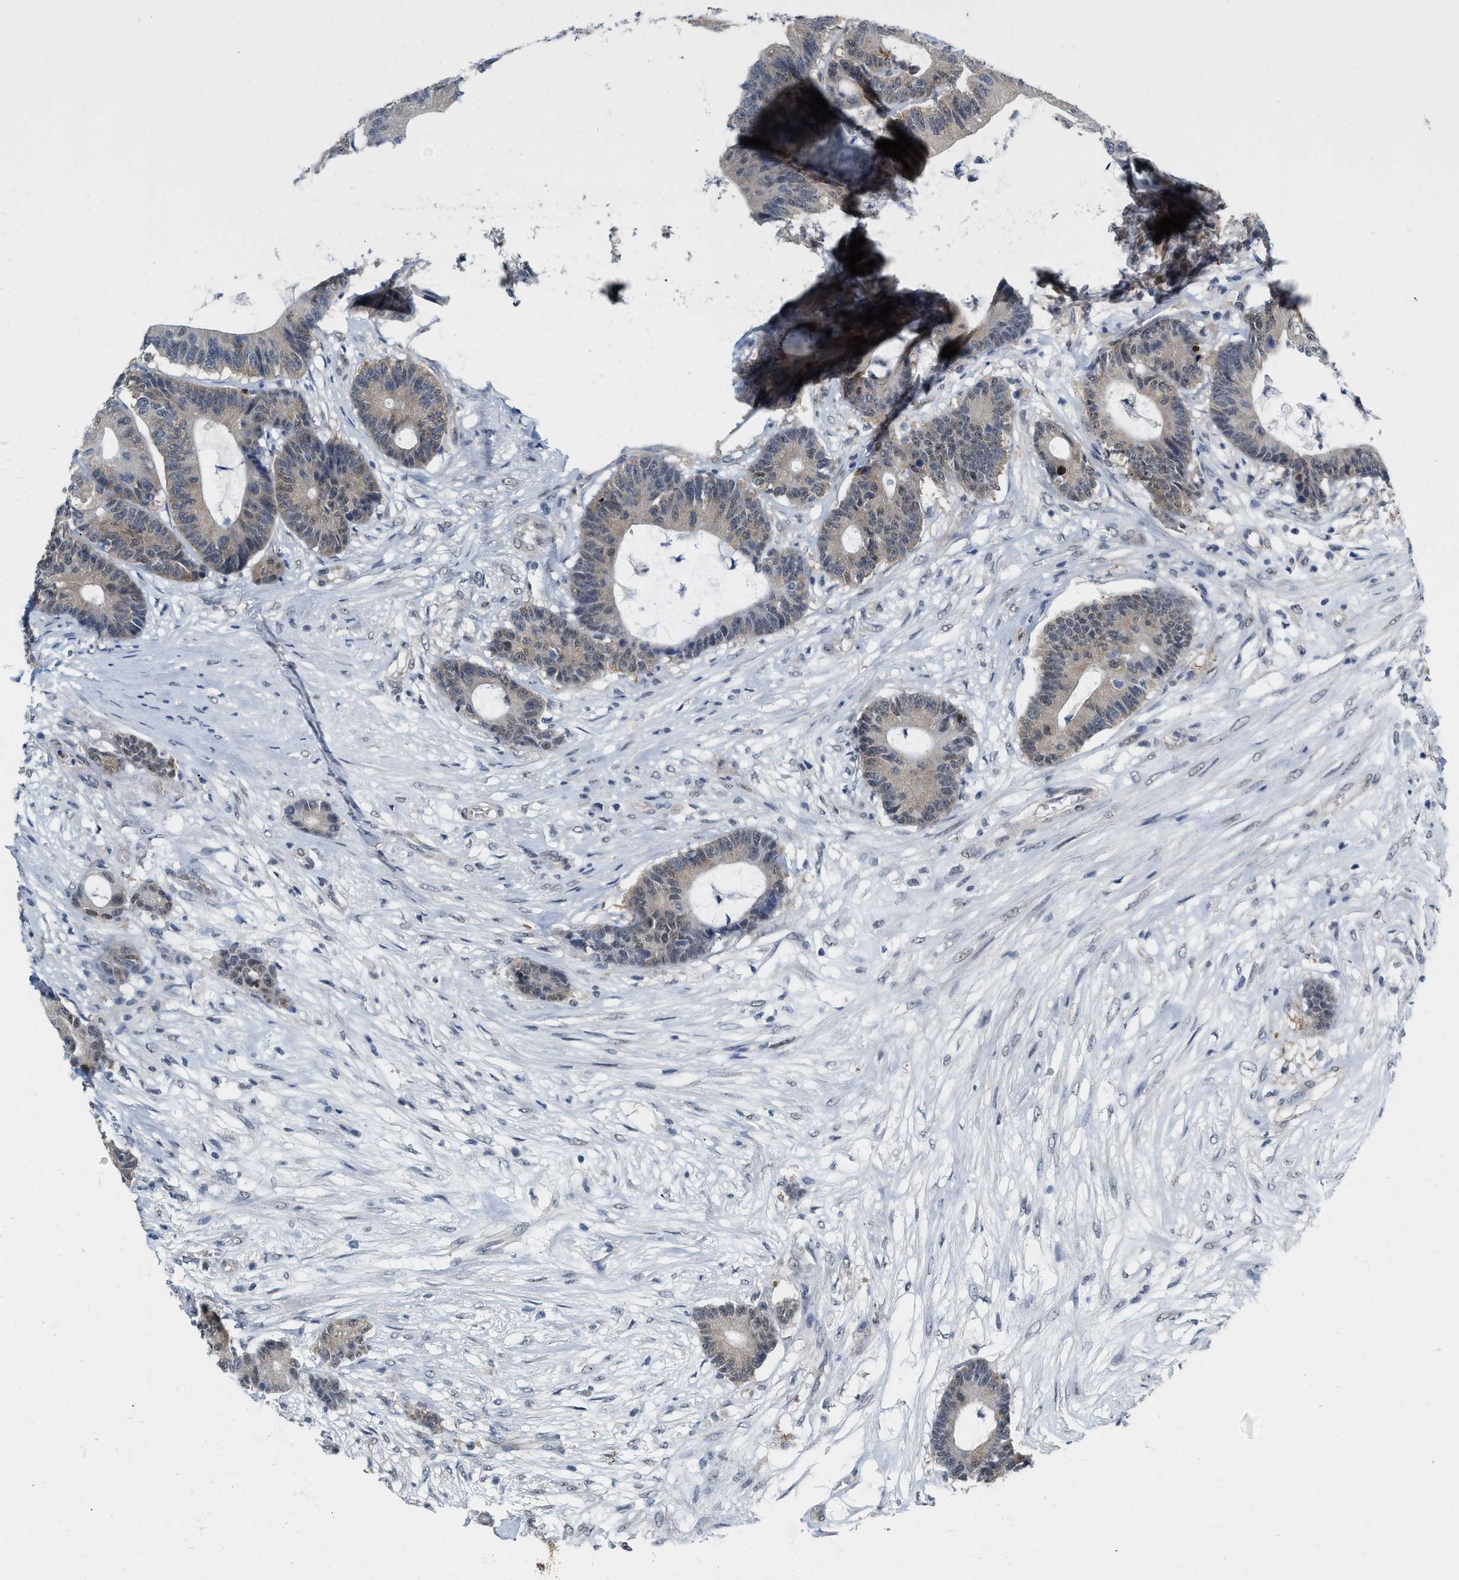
{"staining": {"intensity": "weak", "quantity": "25%-75%", "location": "cytoplasmic/membranous"}, "tissue": "colorectal cancer", "cell_type": "Tumor cells", "image_type": "cancer", "snomed": [{"axis": "morphology", "description": "Adenocarcinoma, NOS"}, {"axis": "topography", "description": "Colon"}], "caption": "Protein expression analysis of adenocarcinoma (colorectal) reveals weak cytoplasmic/membranous positivity in about 25%-75% of tumor cells.", "gene": "RUVBL1", "patient": {"sex": "female", "age": 84}}